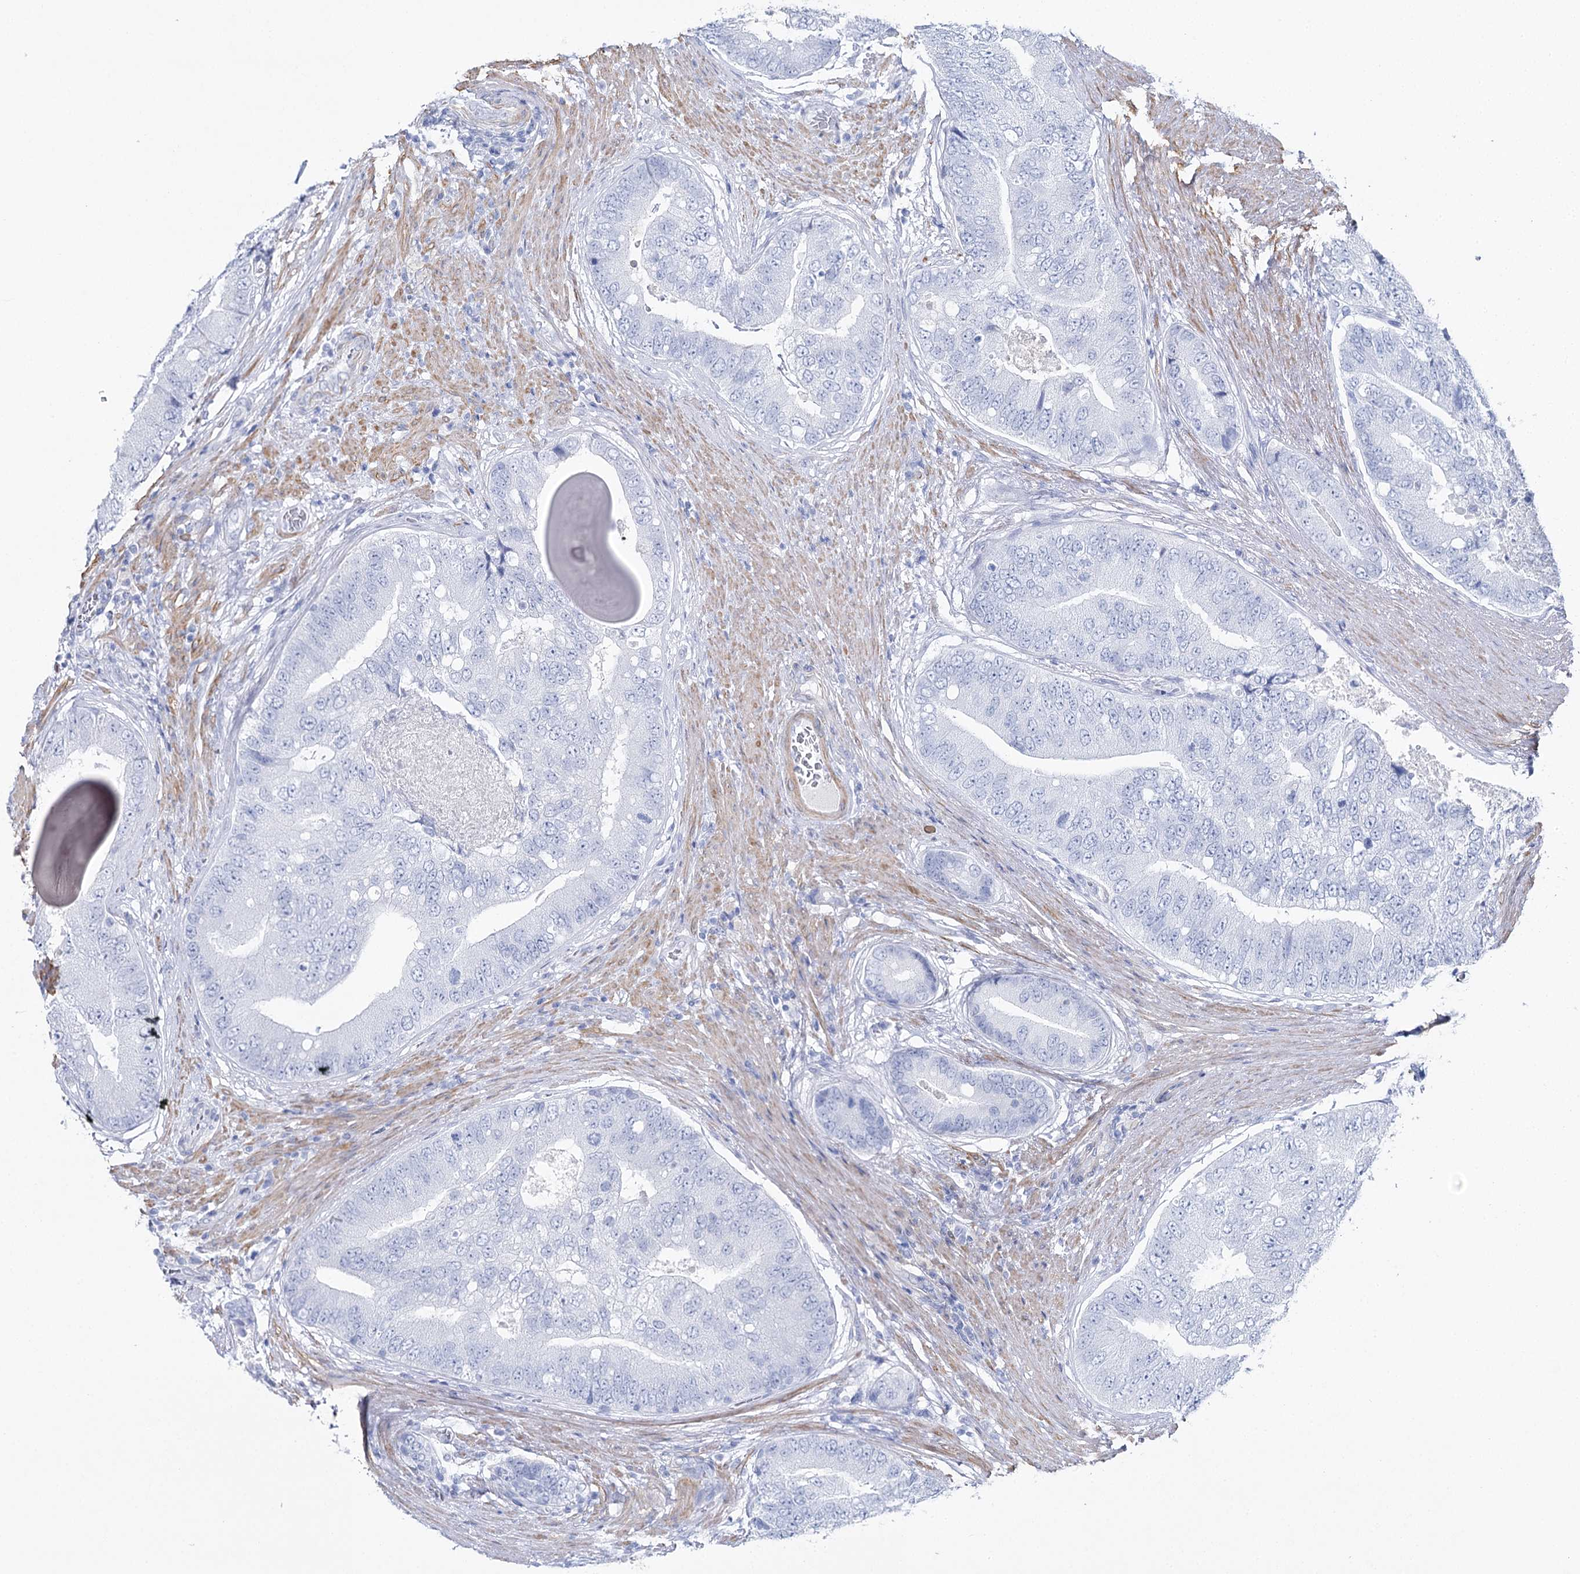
{"staining": {"intensity": "negative", "quantity": "none", "location": "none"}, "tissue": "prostate cancer", "cell_type": "Tumor cells", "image_type": "cancer", "snomed": [{"axis": "morphology", "description": "Adenocarcinoma, High grade"}, {"axis": "topography", "description": "Prostate"}], "caption": "Micrograph shows no significant protein expression in tumor cells of prostate cancer (adenocarcinoma (high-grade)). Nuclei are stained in blue.", "gene": "CSN3", "patient": {"sex": "male", "age": 70}}